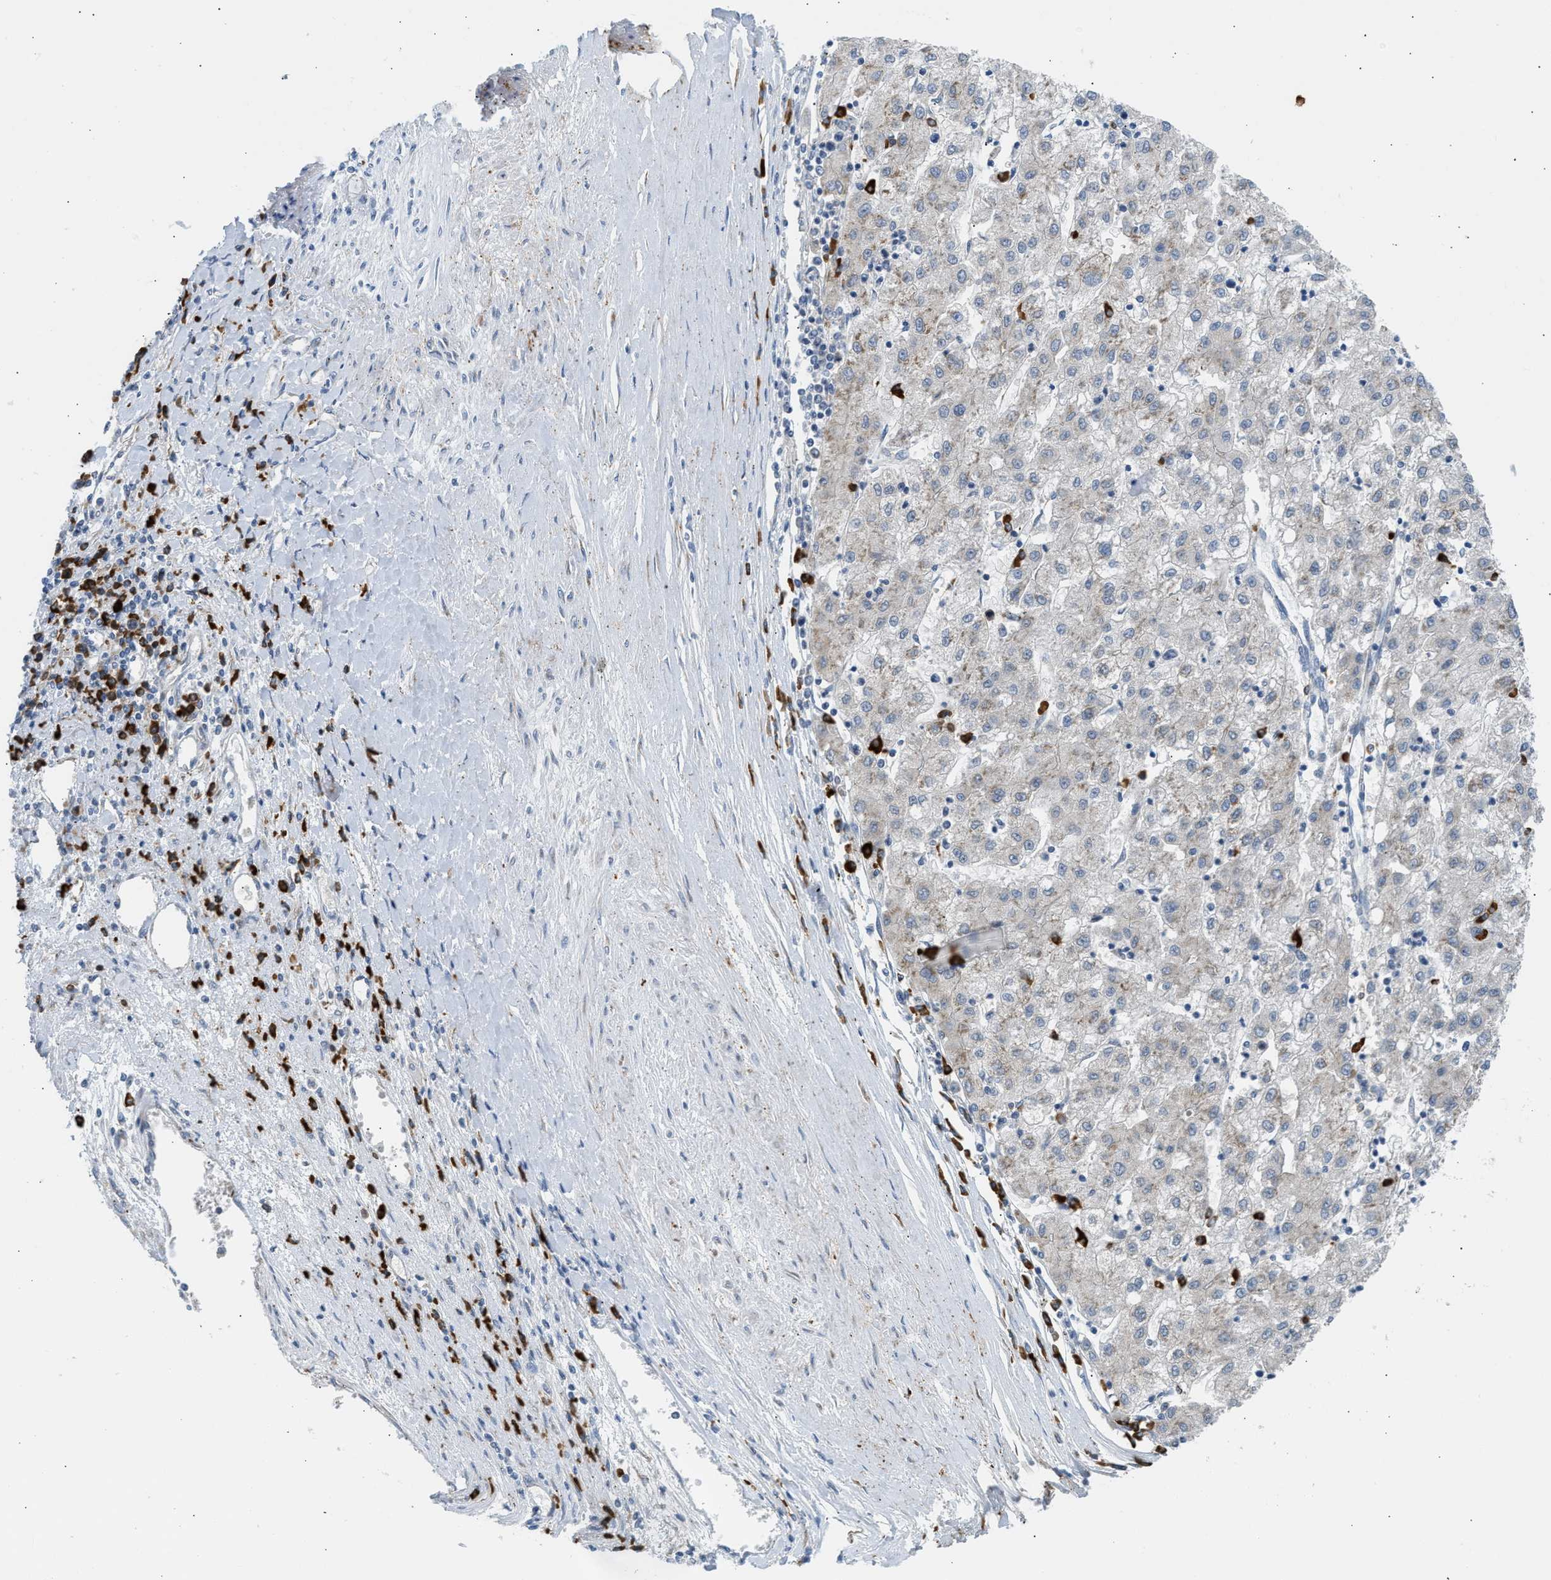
{"staining": {"intensity": "weak", "quantity": "<25%", "location": "cytoplasmic/membranous"}, "tissue": "liver cancer", "cell_type": "Tumor cells", "image_type": "cancer", "snomed": [{"axis": "morphology", "description": "Carcinoma, Hepatocellular, NOS"}, {"axis": "topography", "description": "Liver"}], "caption": "Liver cancer stained for a protein using immunohistochemistry (IHC) exhibits no positivity tumor cells.", "gene": "KCNC2", "patient": {"sex": "male", "age": 72}}